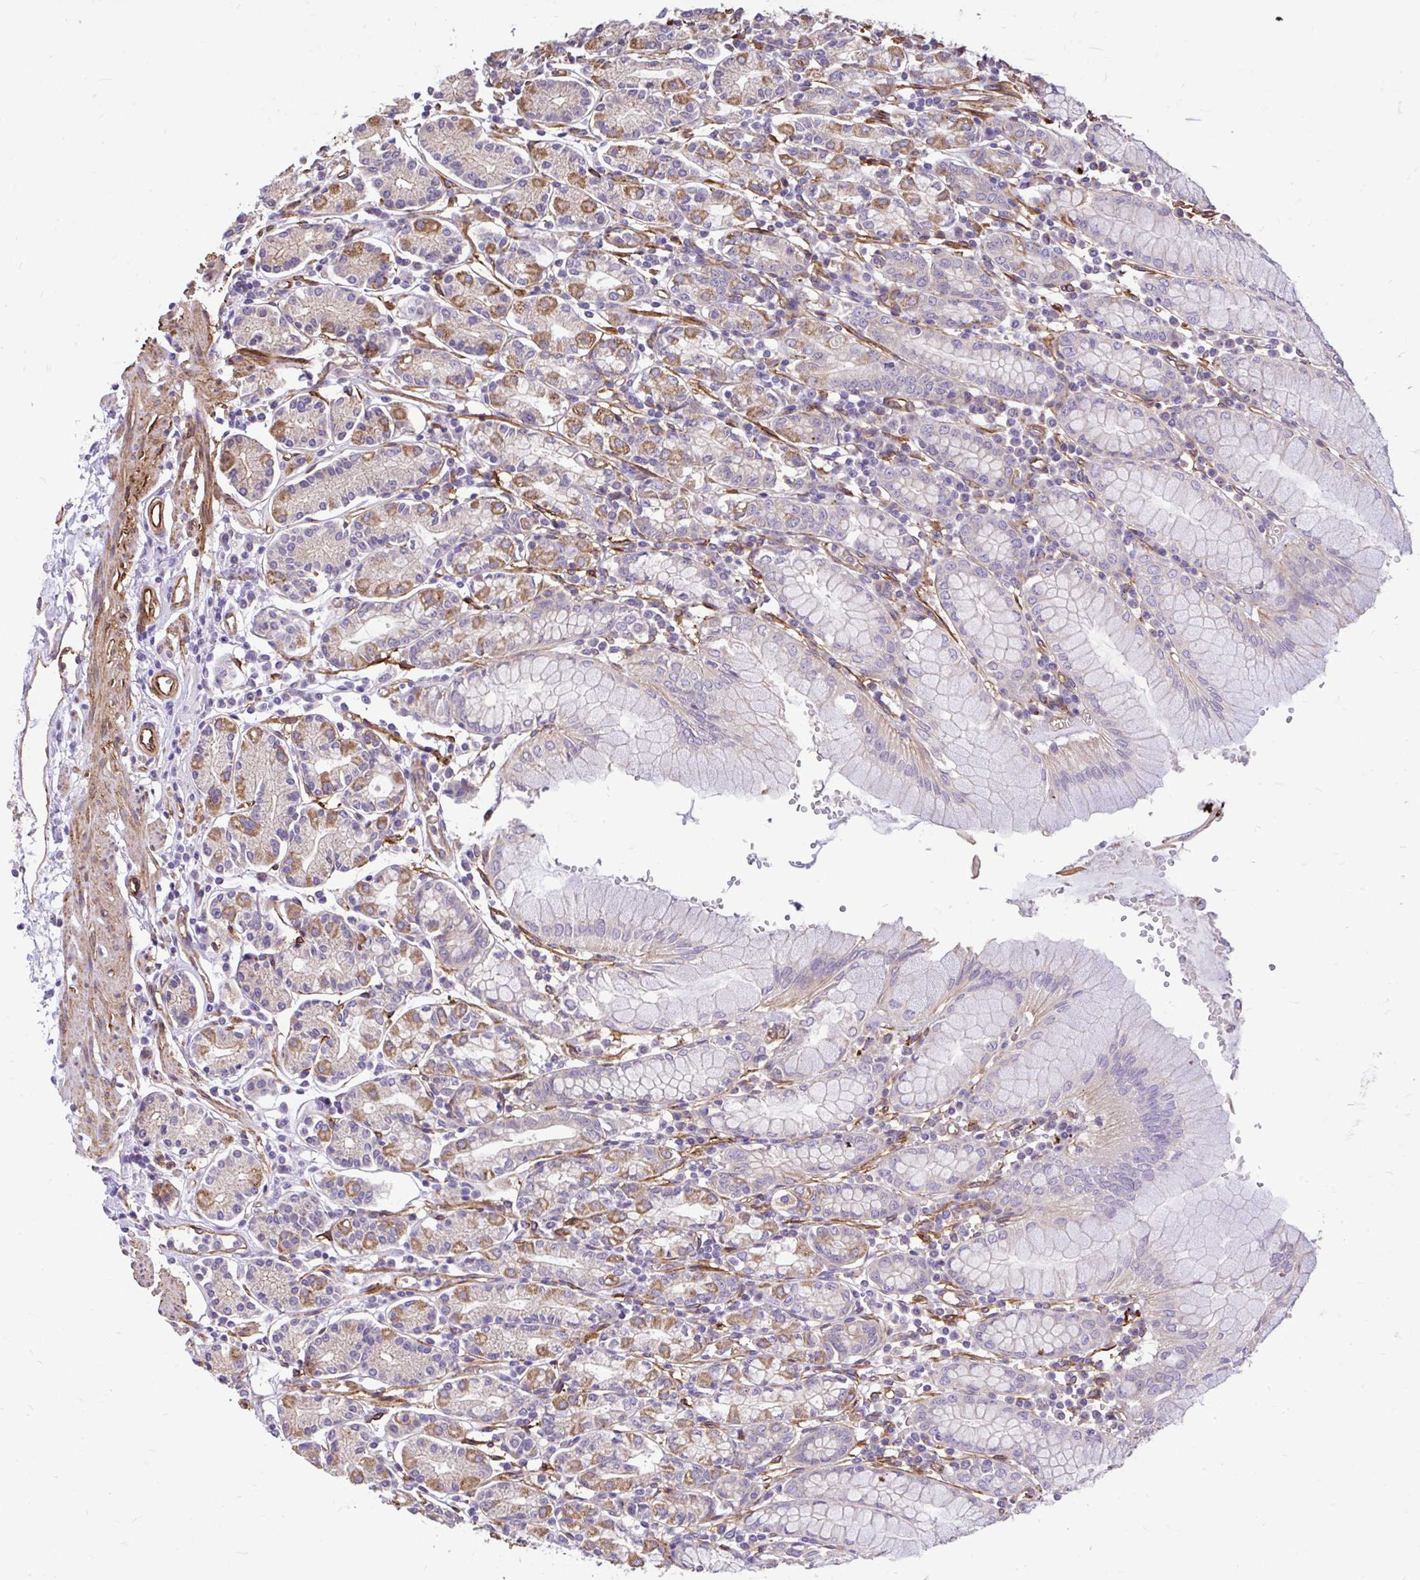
{"staining": {"intensity": "moderate", "quantity": "25%-75%", "location": "cytoplasmic/membranous"}, "tissue": "stomach", "cell_type": "Glandular cells", "image_type": "normal", "snomed": [{"axis": "morphology", "description": "Normal tissue, NOS"}, {"axis": "topography", "description": "Stomach"}], "caption": "About 25%-75% of glandular cells in unremarkable stomach display moderate cytoplasmic/membranous protein staining as visualized by brown immunohistochemical staining.", "gene": "PTPRK", "patient": {"sex": "female", "age": 62}}